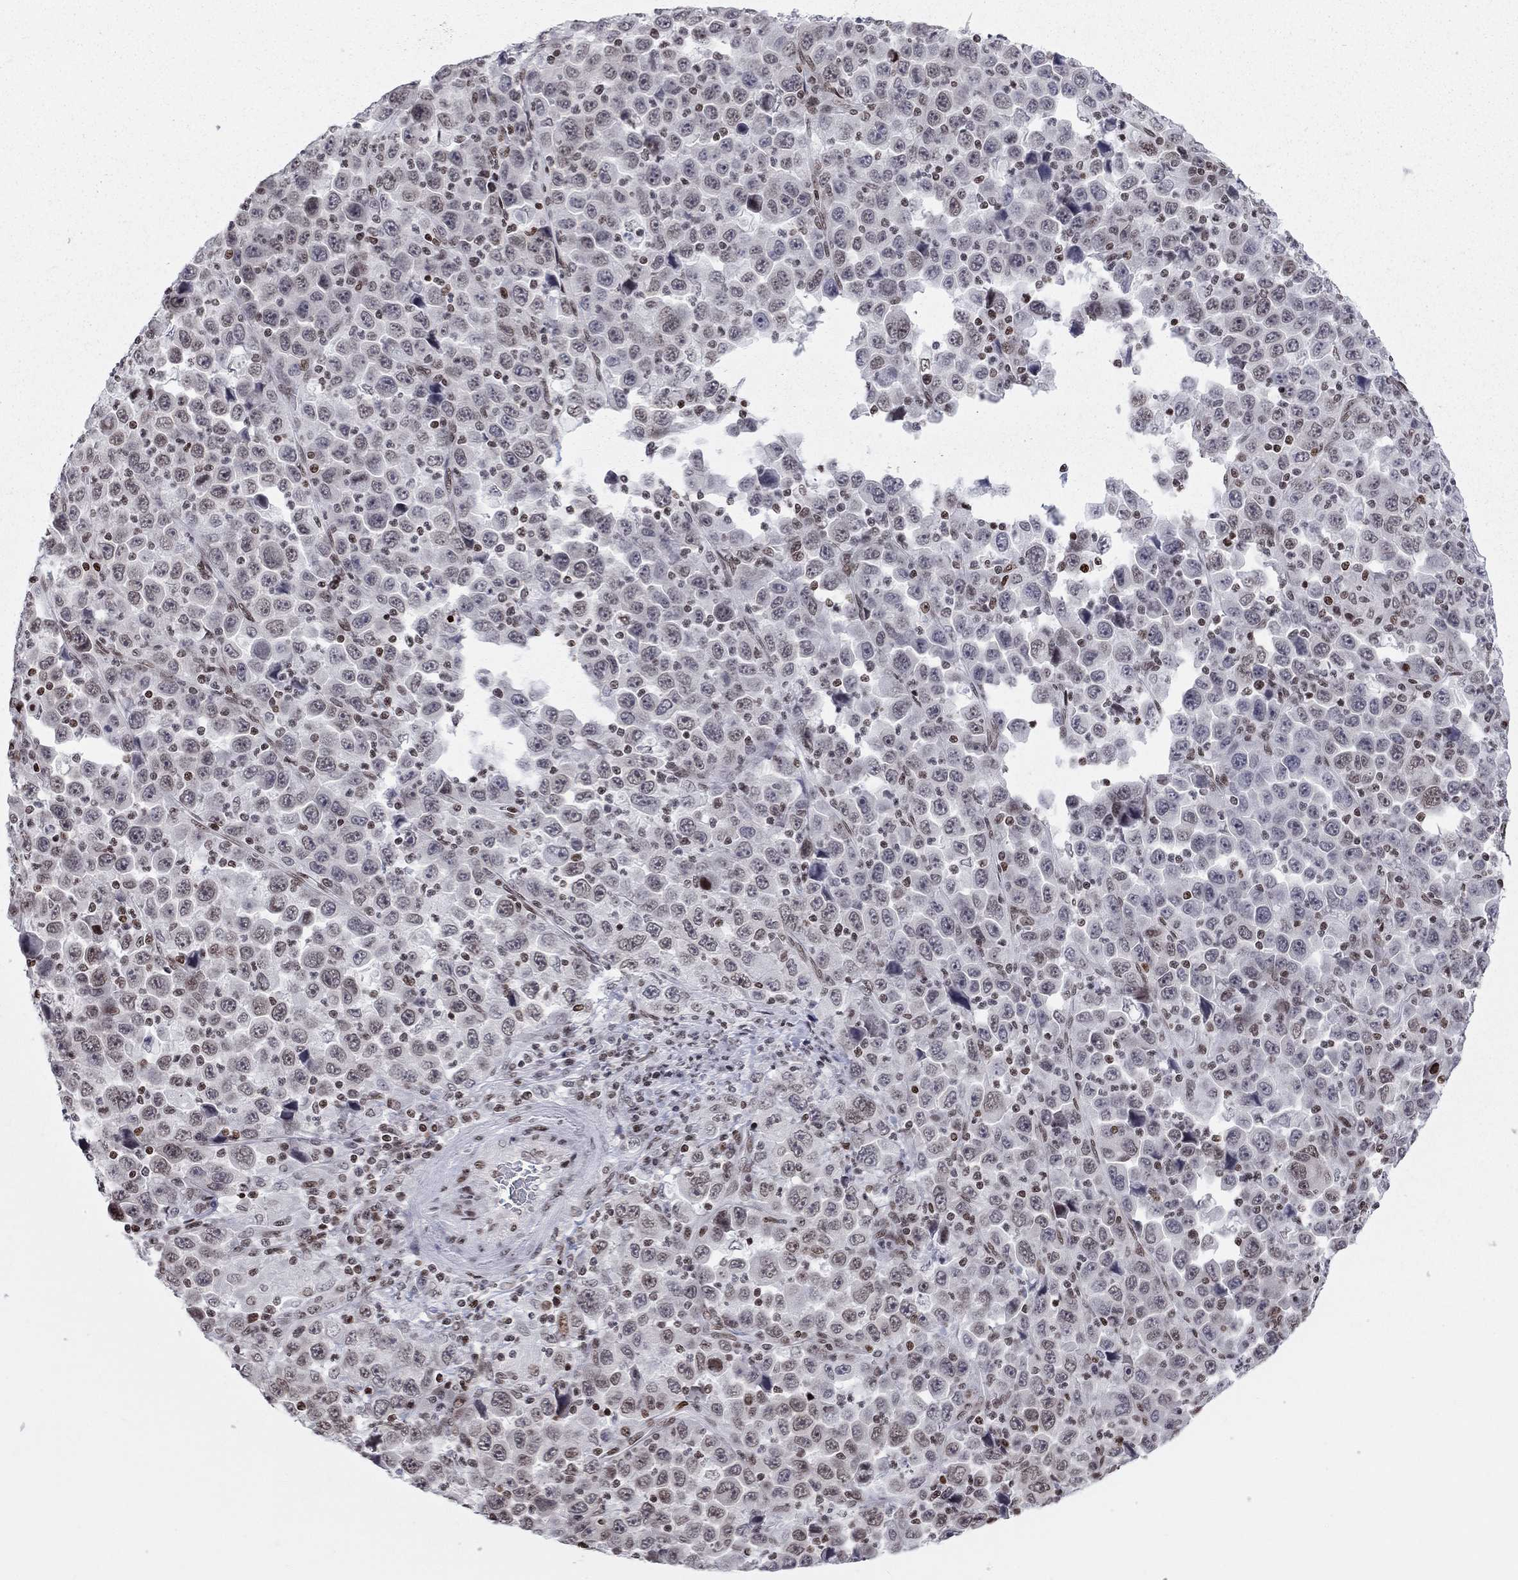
{"staining": {"intensity": "weak", "quantity": "<25%", "location": "nuclear"}, "tissue": "stomach cancer", "cell_type": "Tumor cells", "image_type": "cancer", "snomed": [{"axis": "morphology", "description": "Normal tissue, NOS"}, {"axis": "morphology", "description": "Adenocarcinoma, NOS"}, {"axis": "topography", "description": "Stomach, upper"}, {"axis": "topography", "description": "Stomach"}], "caption": "Tumor cells are negative for brown protein staining in adenocarcinoma (stomach).", "gene": "H2AX", "patient": {"sex": "male", "age": 59}}